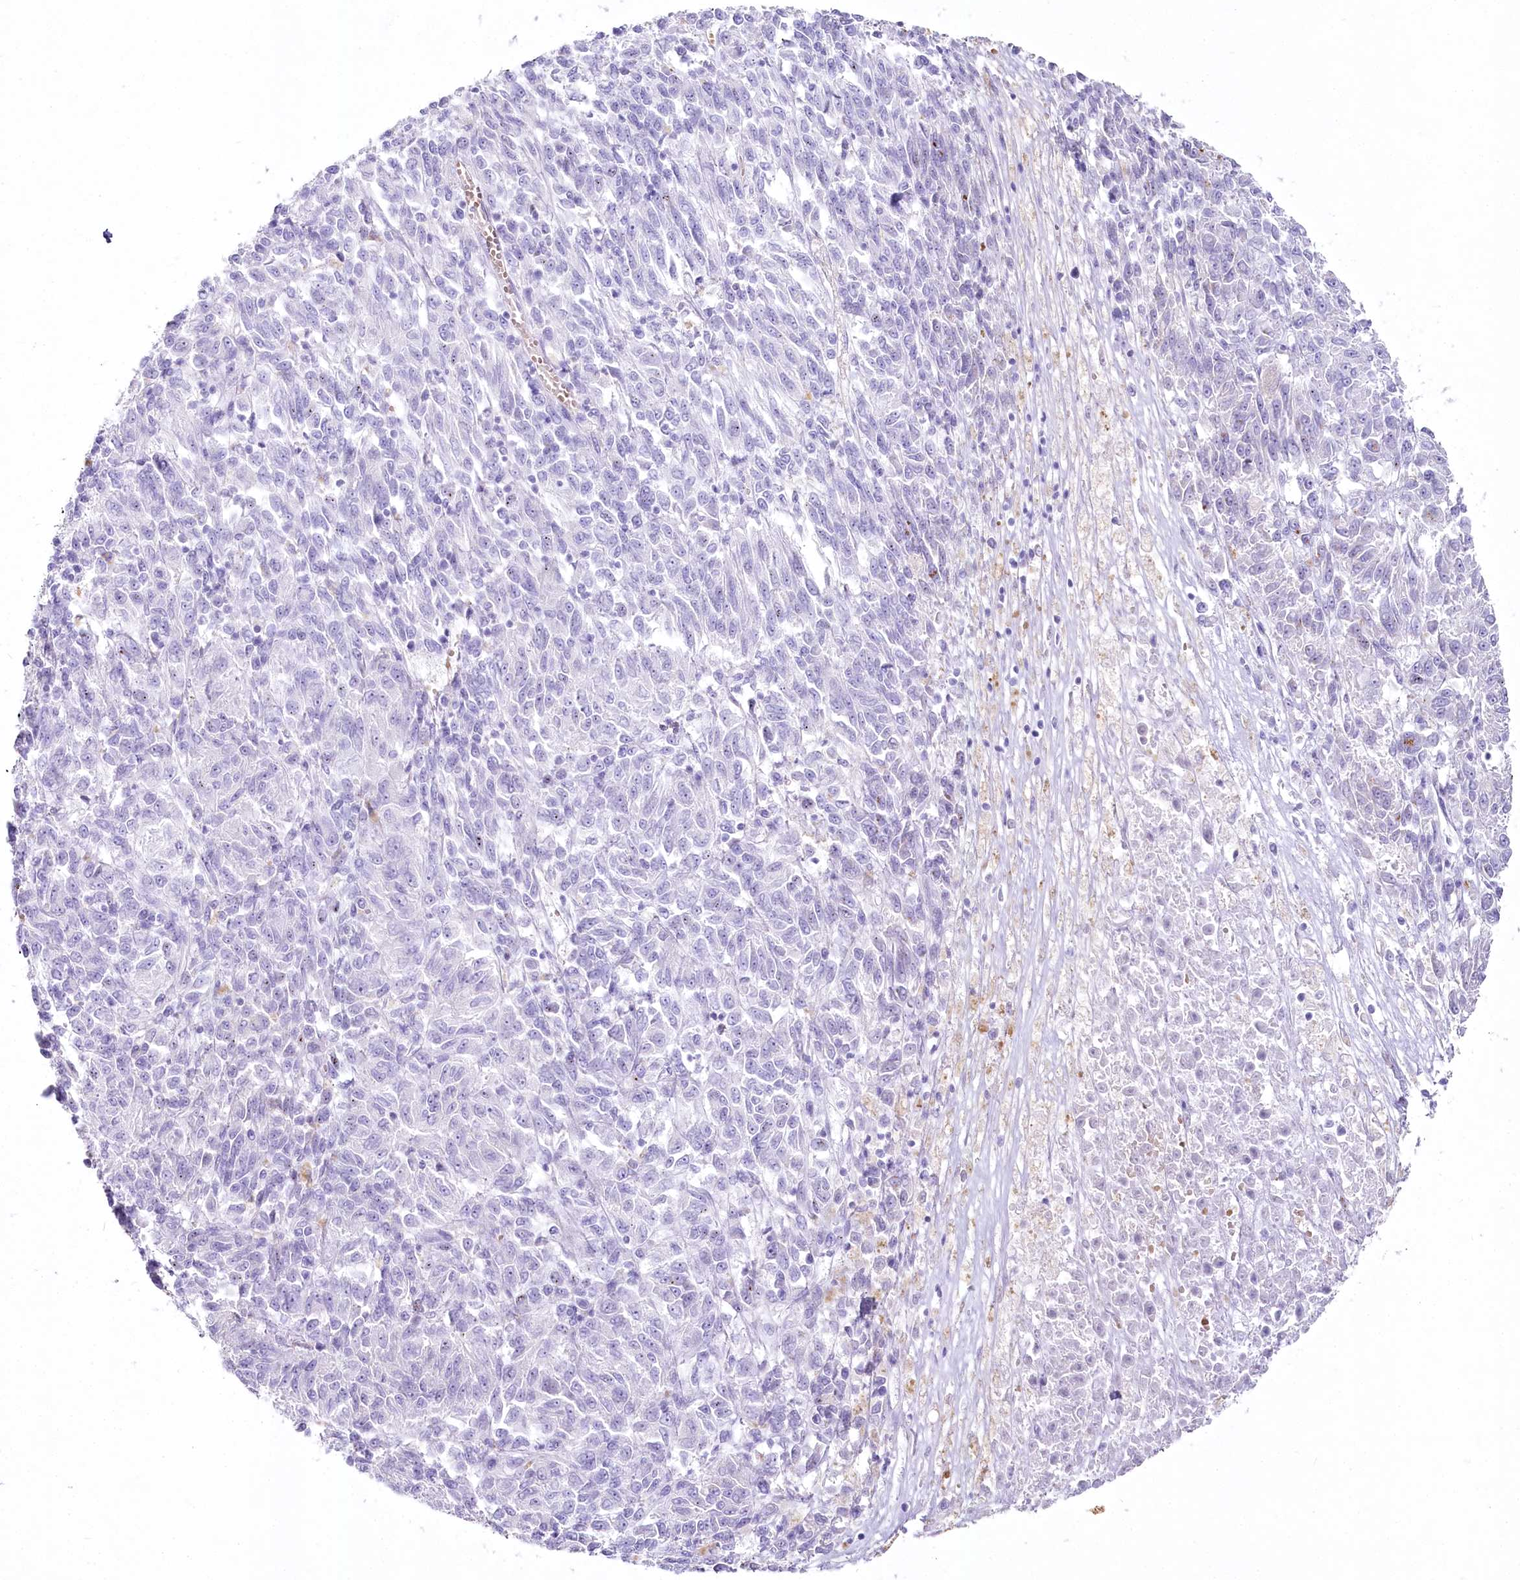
{"staining": {"intensity": "negative", "quantity": "none", "location": "none"}, "tissue": "melanoma", "cell_type": "Tumor cells", "image_type": "cancer", "snomed": [{"axis": "morphology", "description": "Malignant melanoma, Metastatic site"}, {"axis": "topography", "description": "Lung"}], "caption": "This is a image of IHC staining of malignant melanoma (metastatic site), which shows no positivity in tumor cells.", "gene": "IFIT5", "patient": {"sex": "male", "age": 64}}